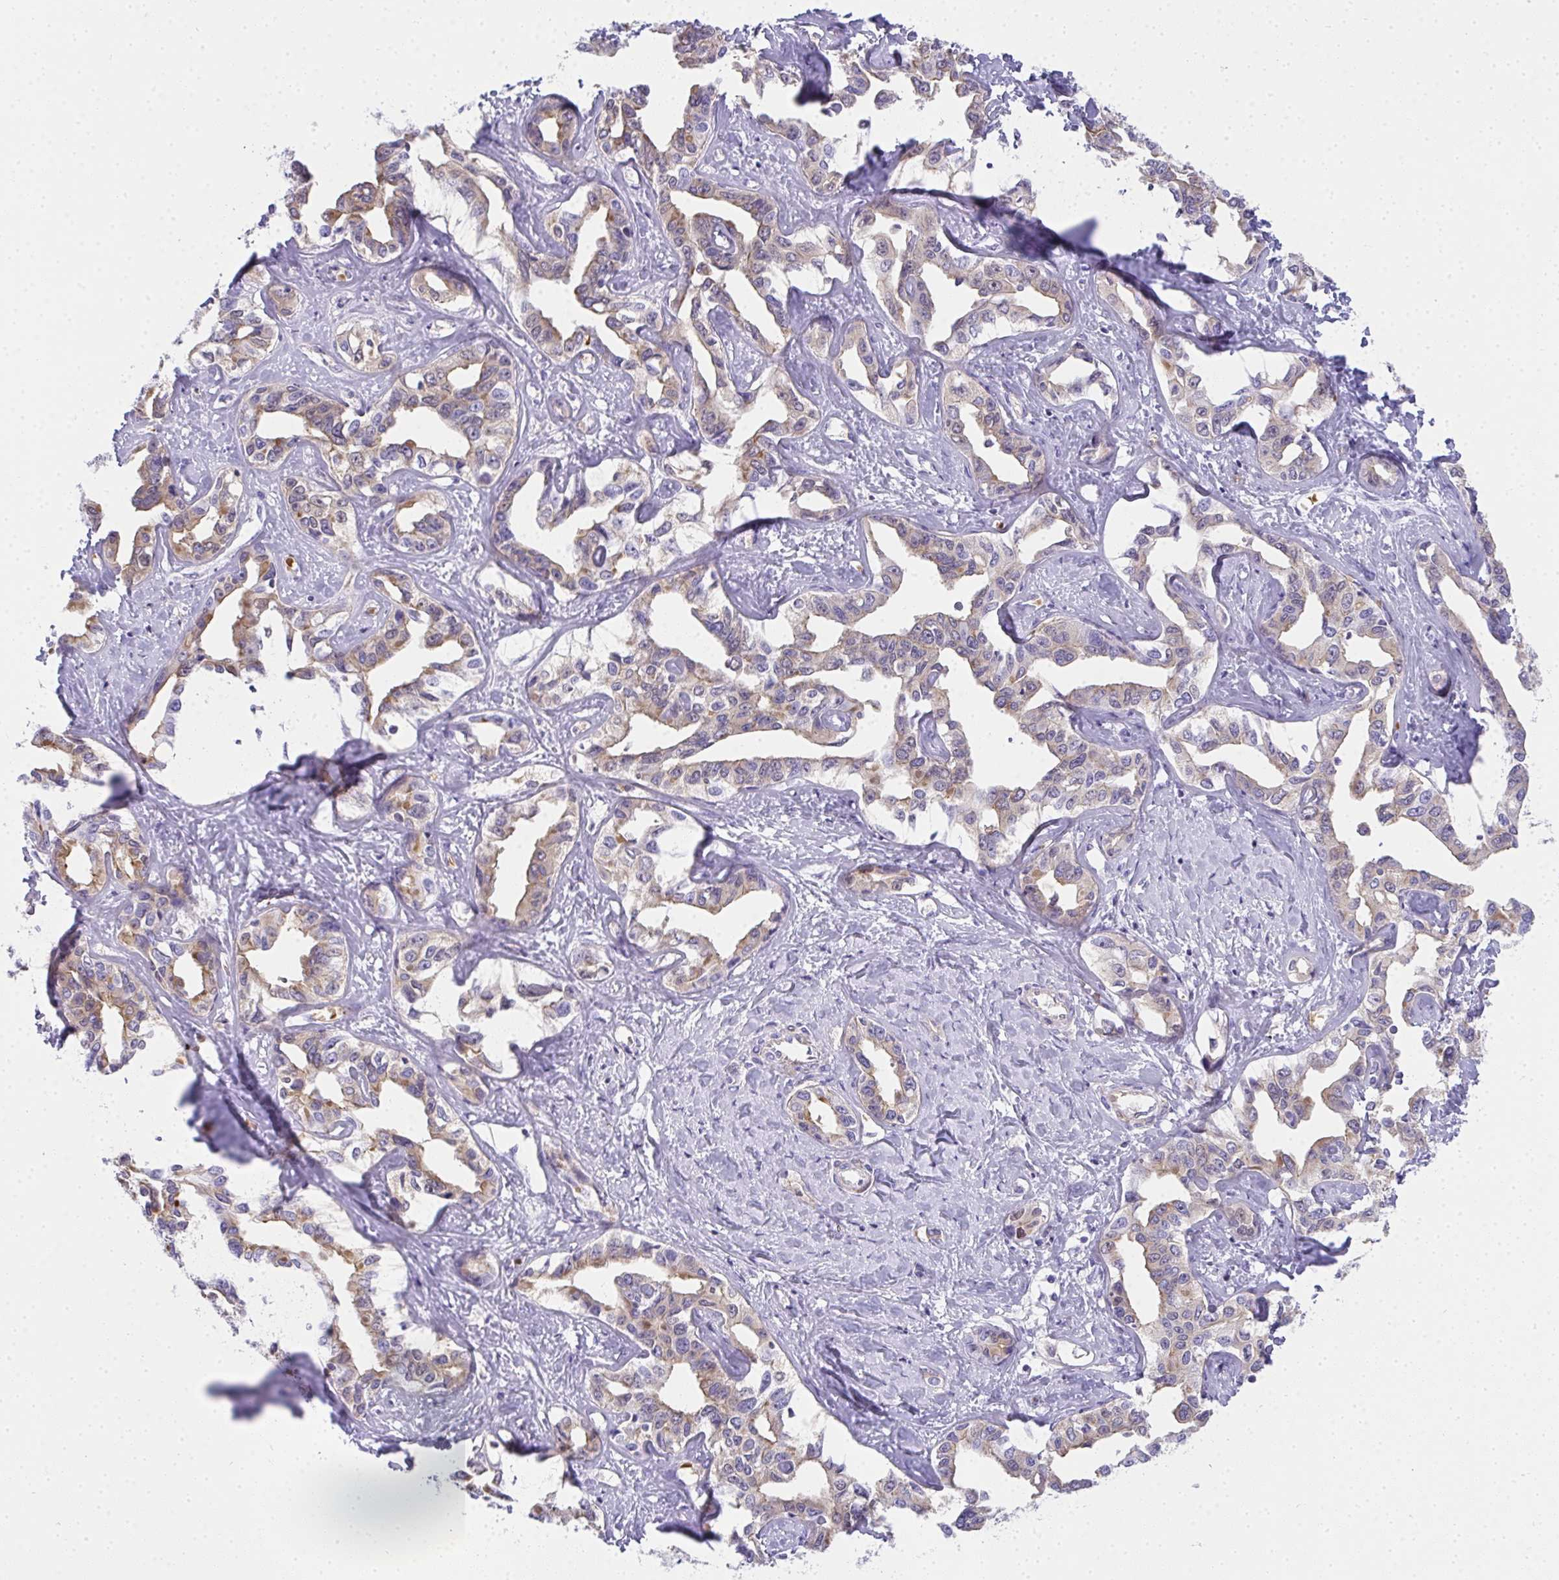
{"staining": {"intensity": "weak", "quantity": "25%-75%", "location": "cytoplasmic/membranous"}, "tissue": "liver cancer", "cell_type": "Tumor cells", "image_type": "cancer", "snomed": [{"axis": "morphology", "description": "Cholangiocarcinoma"}, {"axis": "topography", "description": "Liver"}], "caption": "IHC of cholangiocarcinoma (liver) exhibits low levels of weak cytoplasmic/membranous staining in about 25%-75% of tumor cells.", "gene": "ZSWIM3", "patient": {"sex": "male", "age": 59}}